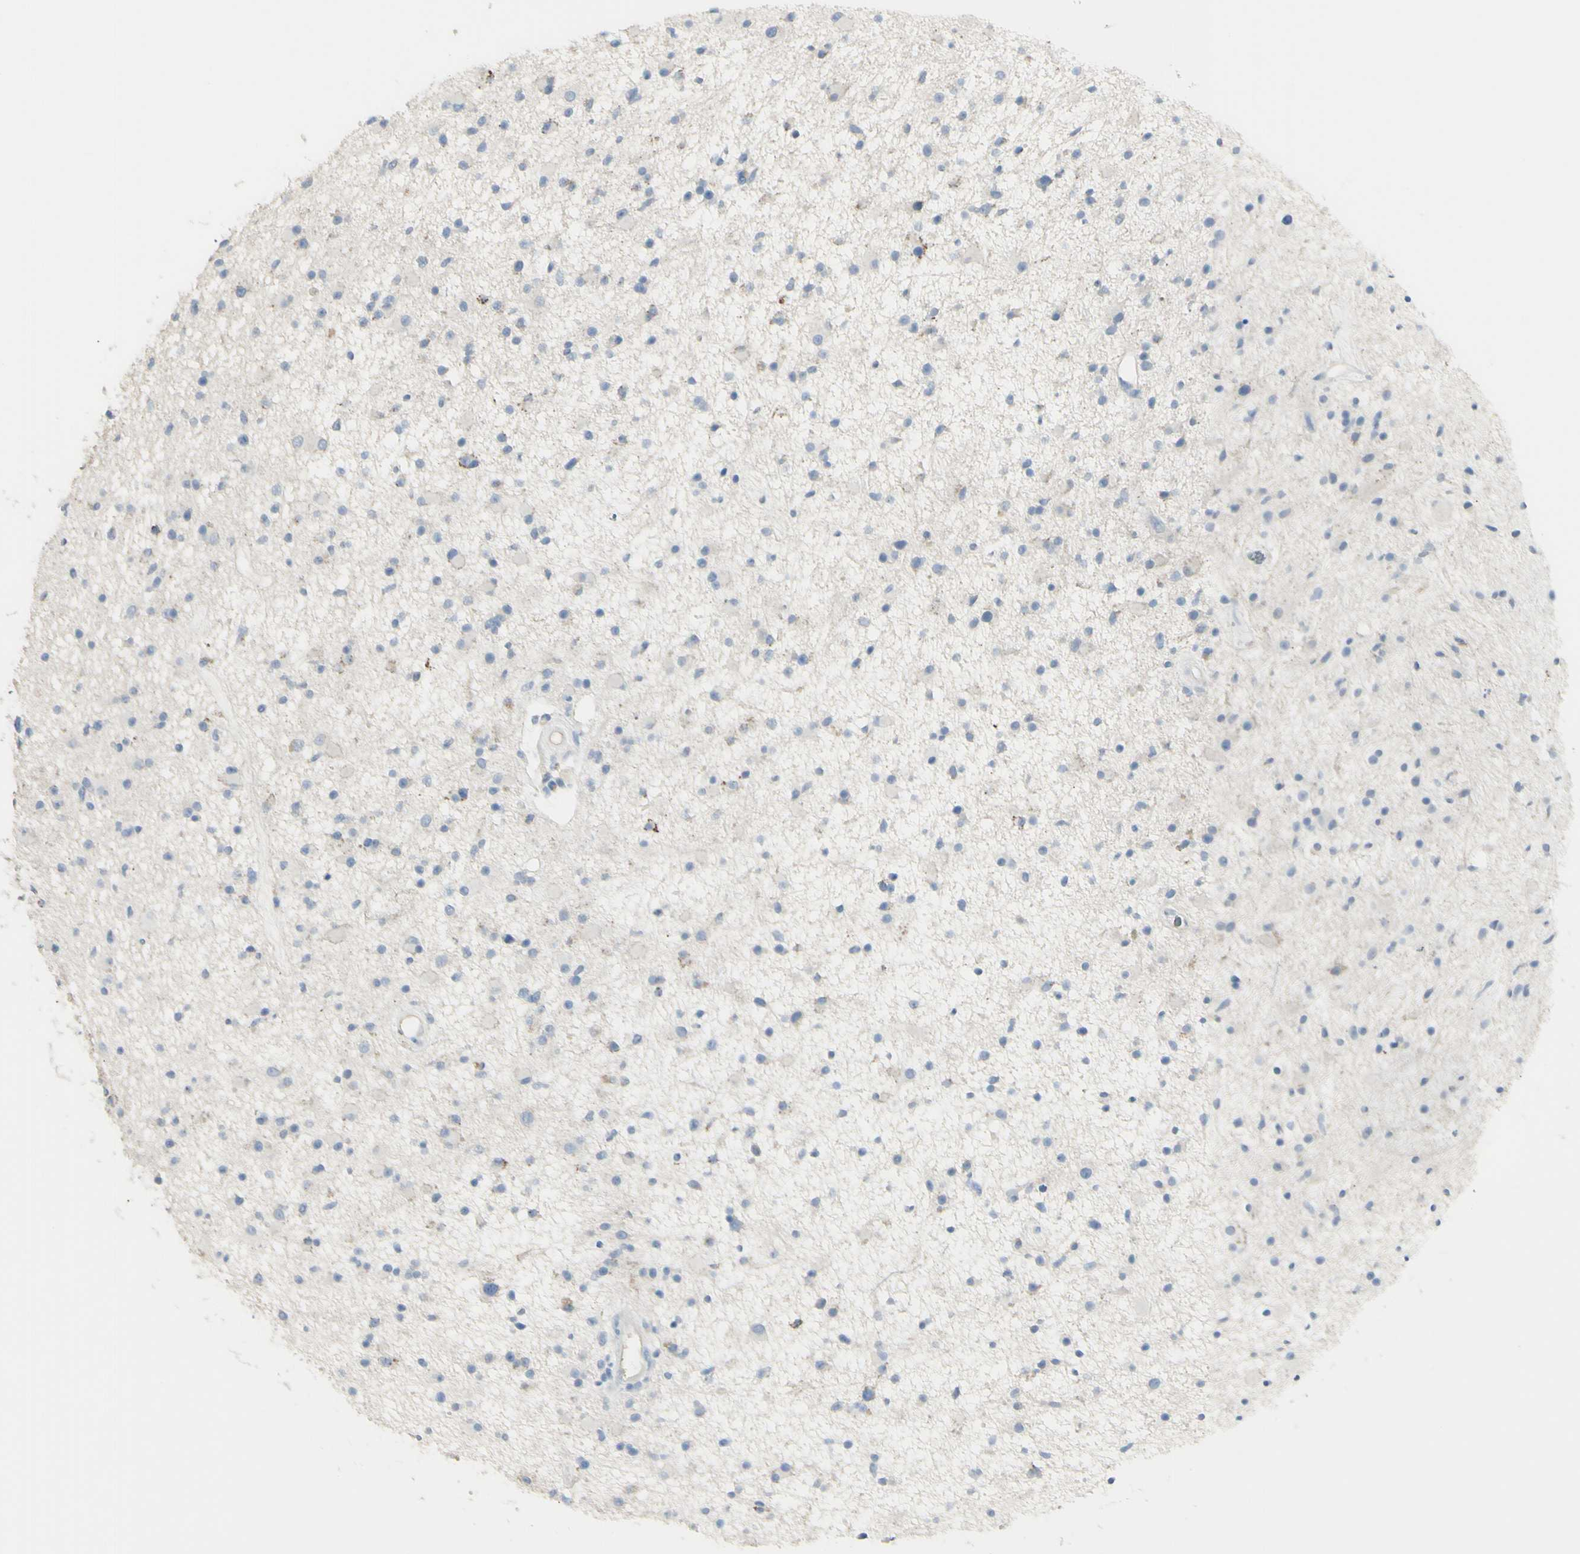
{"staining": {"intensity": "negative", "quantity": "none", "location": "none"}, "tissue": "glioma", "cell_type": "Tumor cells", "image_type": "cancer", "snomed": [{"axis": "morphology", "description": "Glioma, malignant, High grade"}, {"axis": "topography", "description": "Brain"}], "caption": "This is an IHC micrograph of malignant high-grade glioma. There is no positivity in tumor cells.", "gene": "ZNF557", "patient": {"sex": "male", "age": 33}}